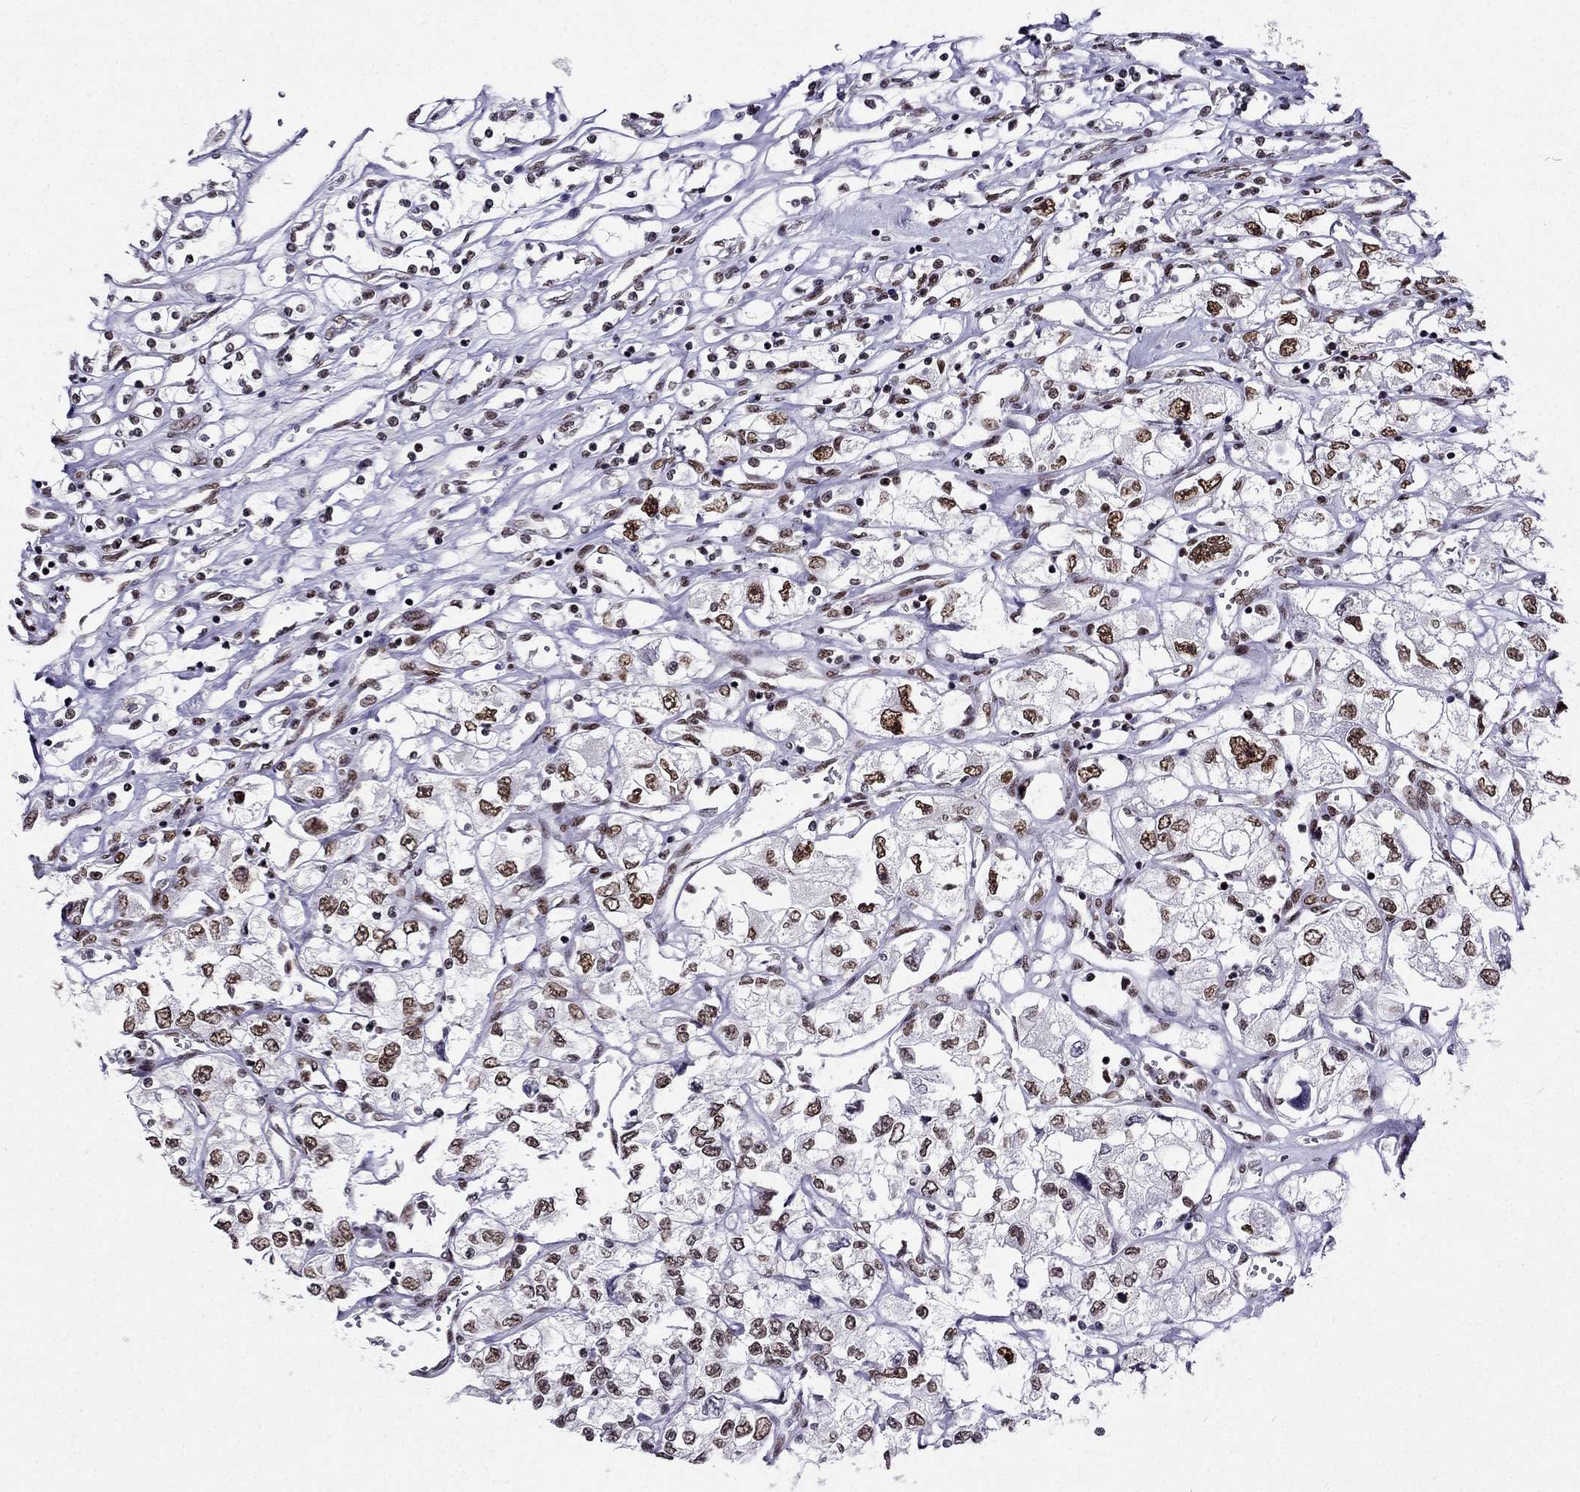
{"staining": {"intensity": "moderate", "quantity": "25%-75%", "location": "nuclear"}, "tissue": "renal cancer", "cell_type": "Tumor cells", "image_type": "cancer", "snomed": [{"axis": "morphology", "description": "Adenocarcinoma, NOS"}, {"axis": "topography", "description": "Kidney"}], "caption": "Tumor cells show moderate nuclear staining in approximately 25%-75% of cells in adenocarcinoma (renal). (brown staining indicates protein expression, while blue staining denotes nuclei).", "gene": "ZNF420", "patient": {"sex": "female", "age": 59}}